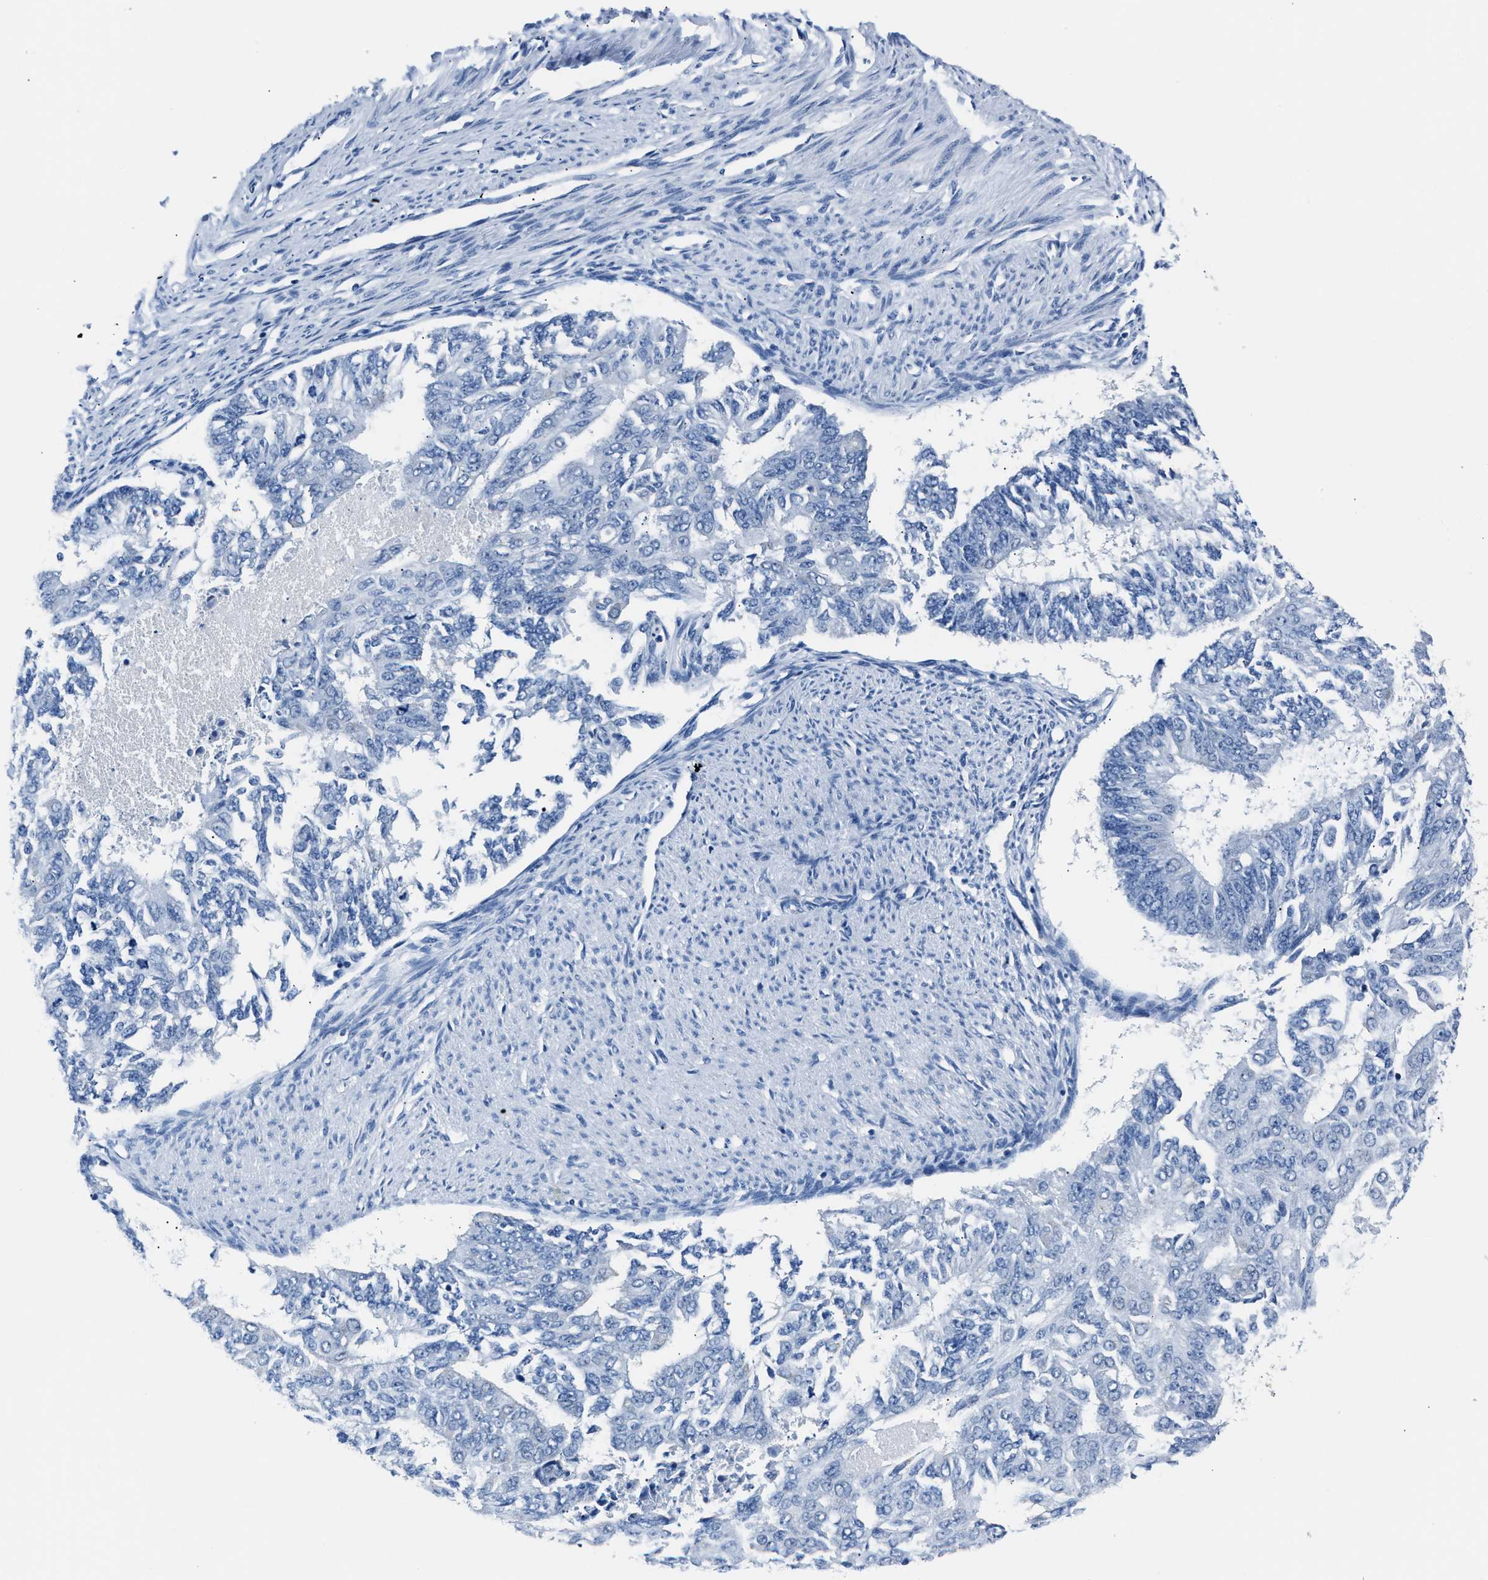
{"staining": {"intensity": "negative", "quantity": "none", "location": "none"}, "tissue": "endometrial cancer", "cell_type": "Tumor cells", "image_type": "cancer", "snomed": [{"axis": "morphology", "description": "Adenocarcinoma, NOS"}, {"axis": "topography", "description": "Endometrium"}], "caption": "Immunohistochemical staining of human adenocarcinoma (endometrial) displays no significant expression in tumor cells. The staining was performed using DAB to visualize the protein expression in brown, while the nuclei were stained in blue with hematoxylin (Magnification: 20x).", "gene": "AMACR", "patient": {"sex": "female", "age": 32}}